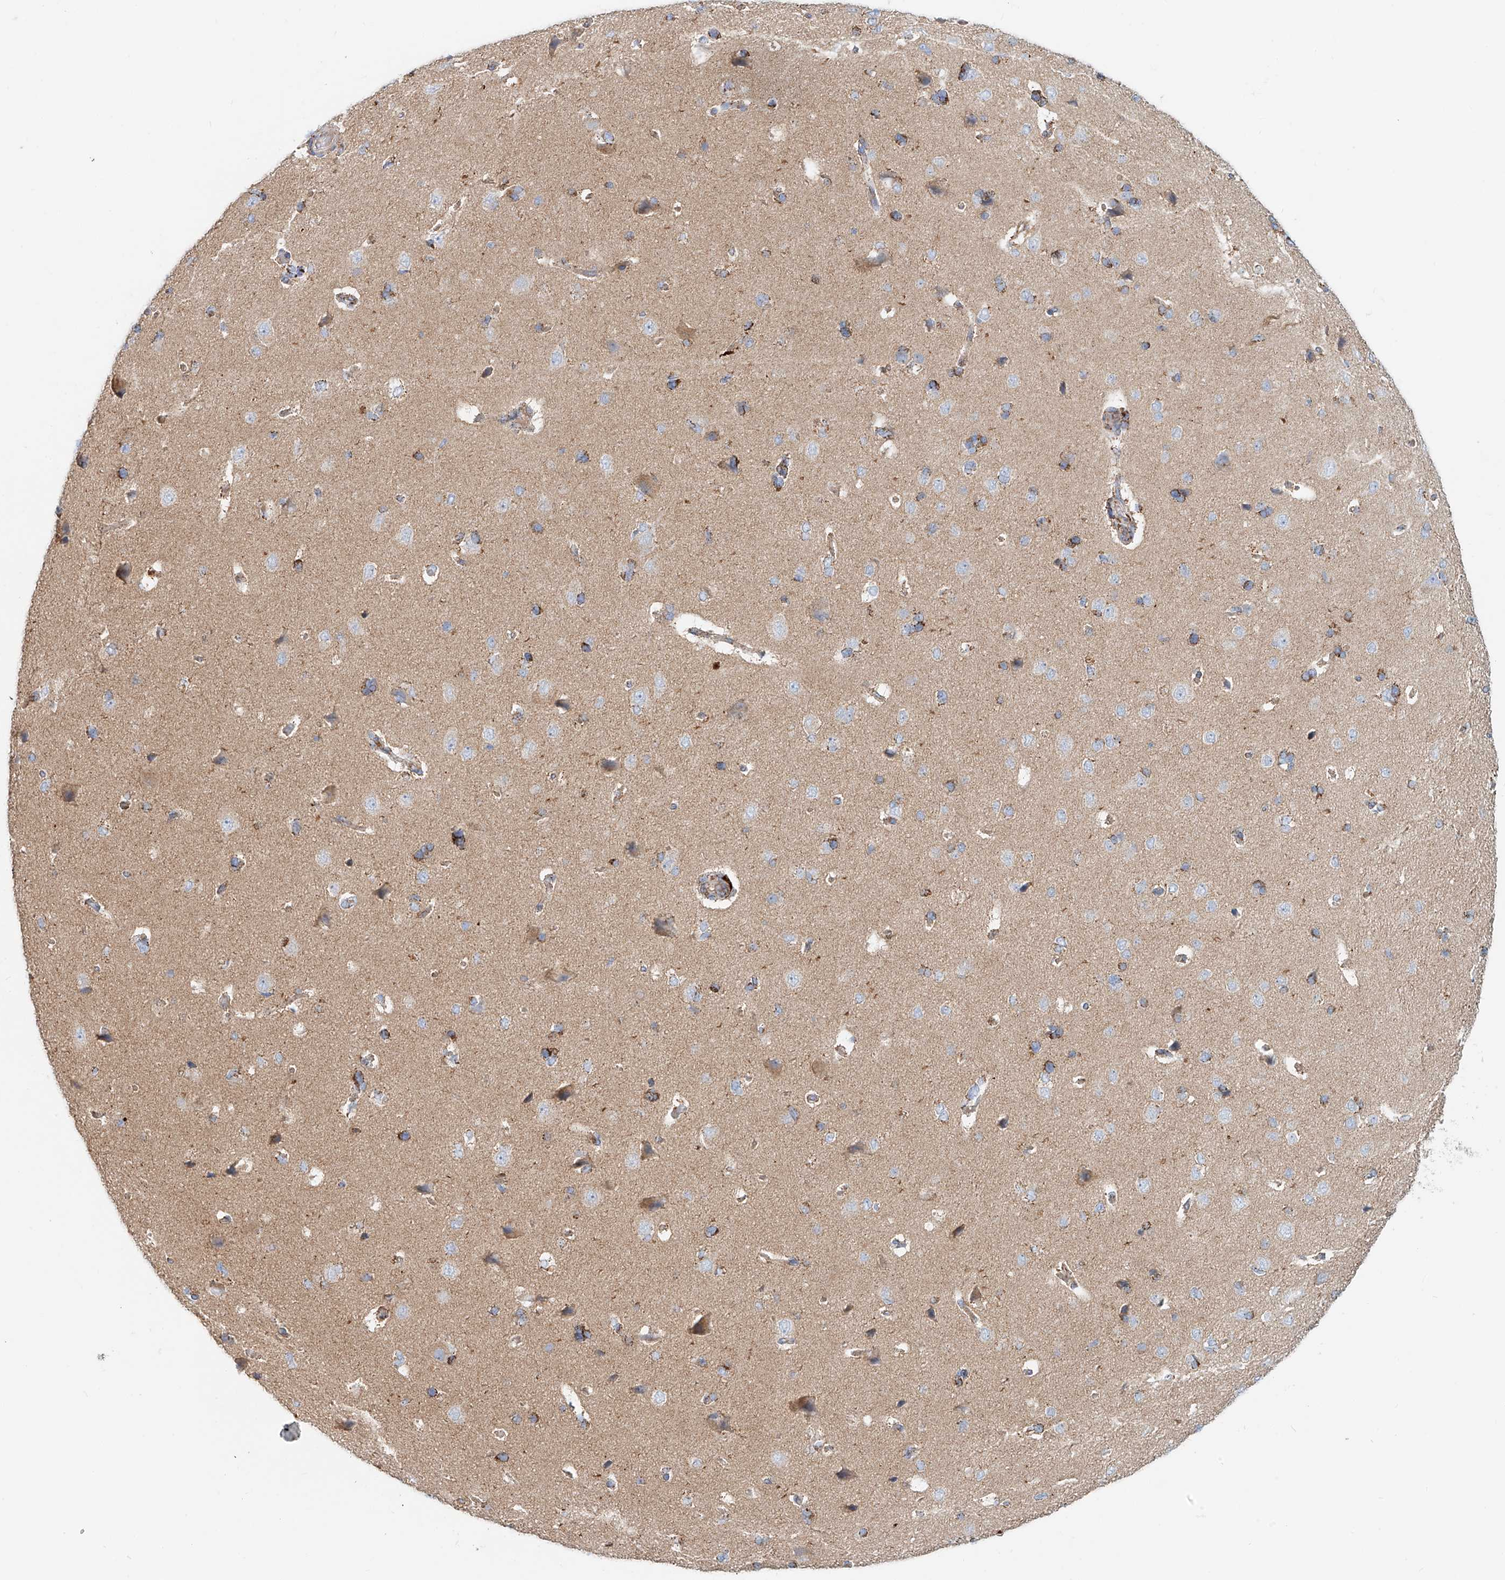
{"staining": {"intensity": "moderate", "quantity": ">75%", "location": "cytoplasmic/membranous"}, "tissue": "cerebral cortex", "cell_type": "Endothelial cells", "image_type": "normal", "snomed": [{"axis": "morphology", "description": "Normal tissue, NOS"}, {"axis": "topography", "description": "Cerebral cortex"}], "caption": "IHC of unremarkable human cerebral cortex demonstrates medium levels of moderate cytoplasmic/membranous staining in approximately >75% of endothelial cells.", "gene": "CARD10", "patient": {"sex": "male", "age": 62}}